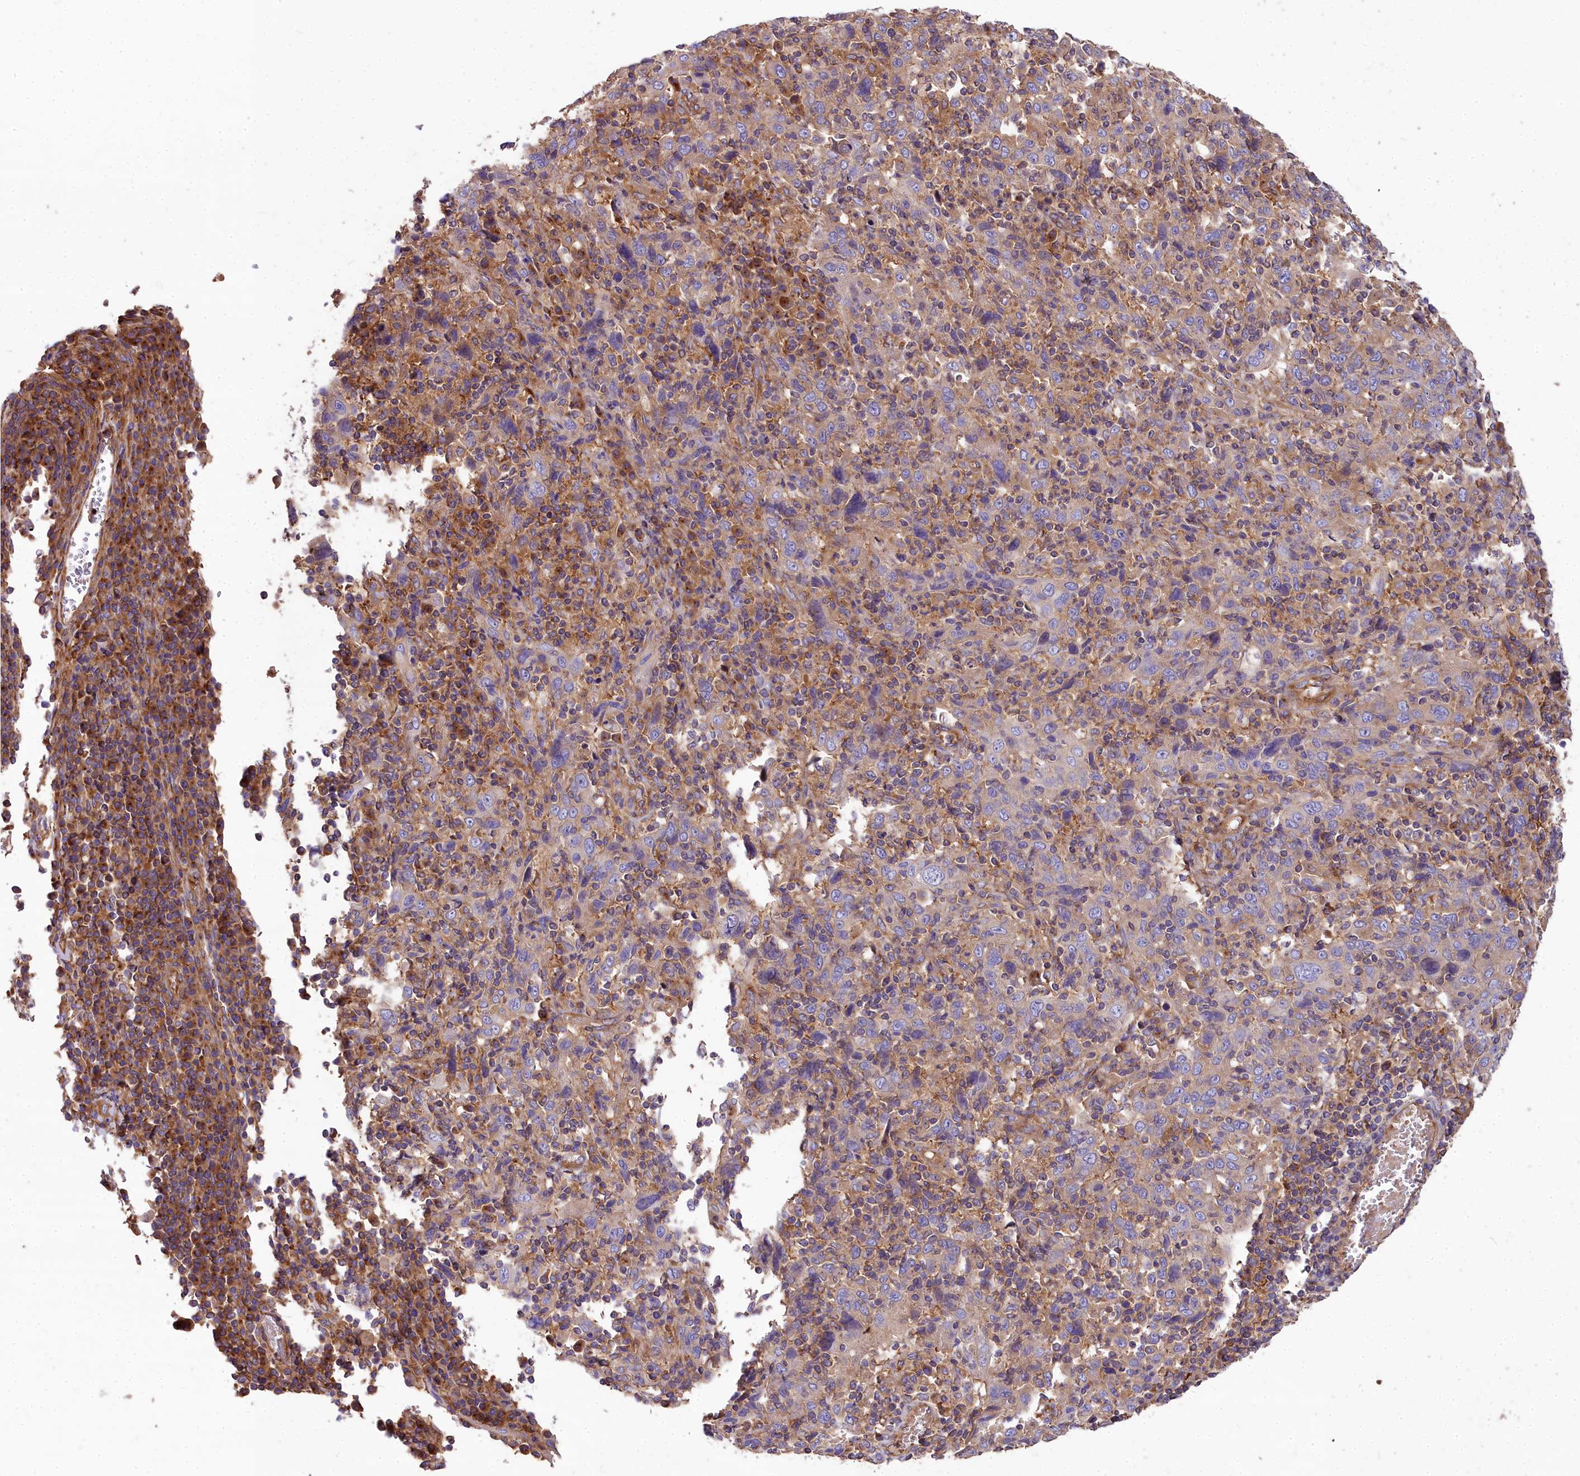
{"staining": {"intensity": "negative", "quantity": "none", "location": "none"}, "tissue": "cervical cancer", "cell_type": "Tumor cells", "image_type": "cancer", "snomed": [{"axis": "morphology", "description": "Squamous cell carcinoma, NOS"}, {"axis": "topography", "description": "Cervix"}], "caption": "IHC image of neoplastic tissue: human cervical cancer (squamous cell carcinoma) stained with DAB (3,3'-diaminobenzidine) exhibits no significant protein expression in tumor cells.", "gene": "DCTN3", "patient": {"sex": "female", "age": 46}}